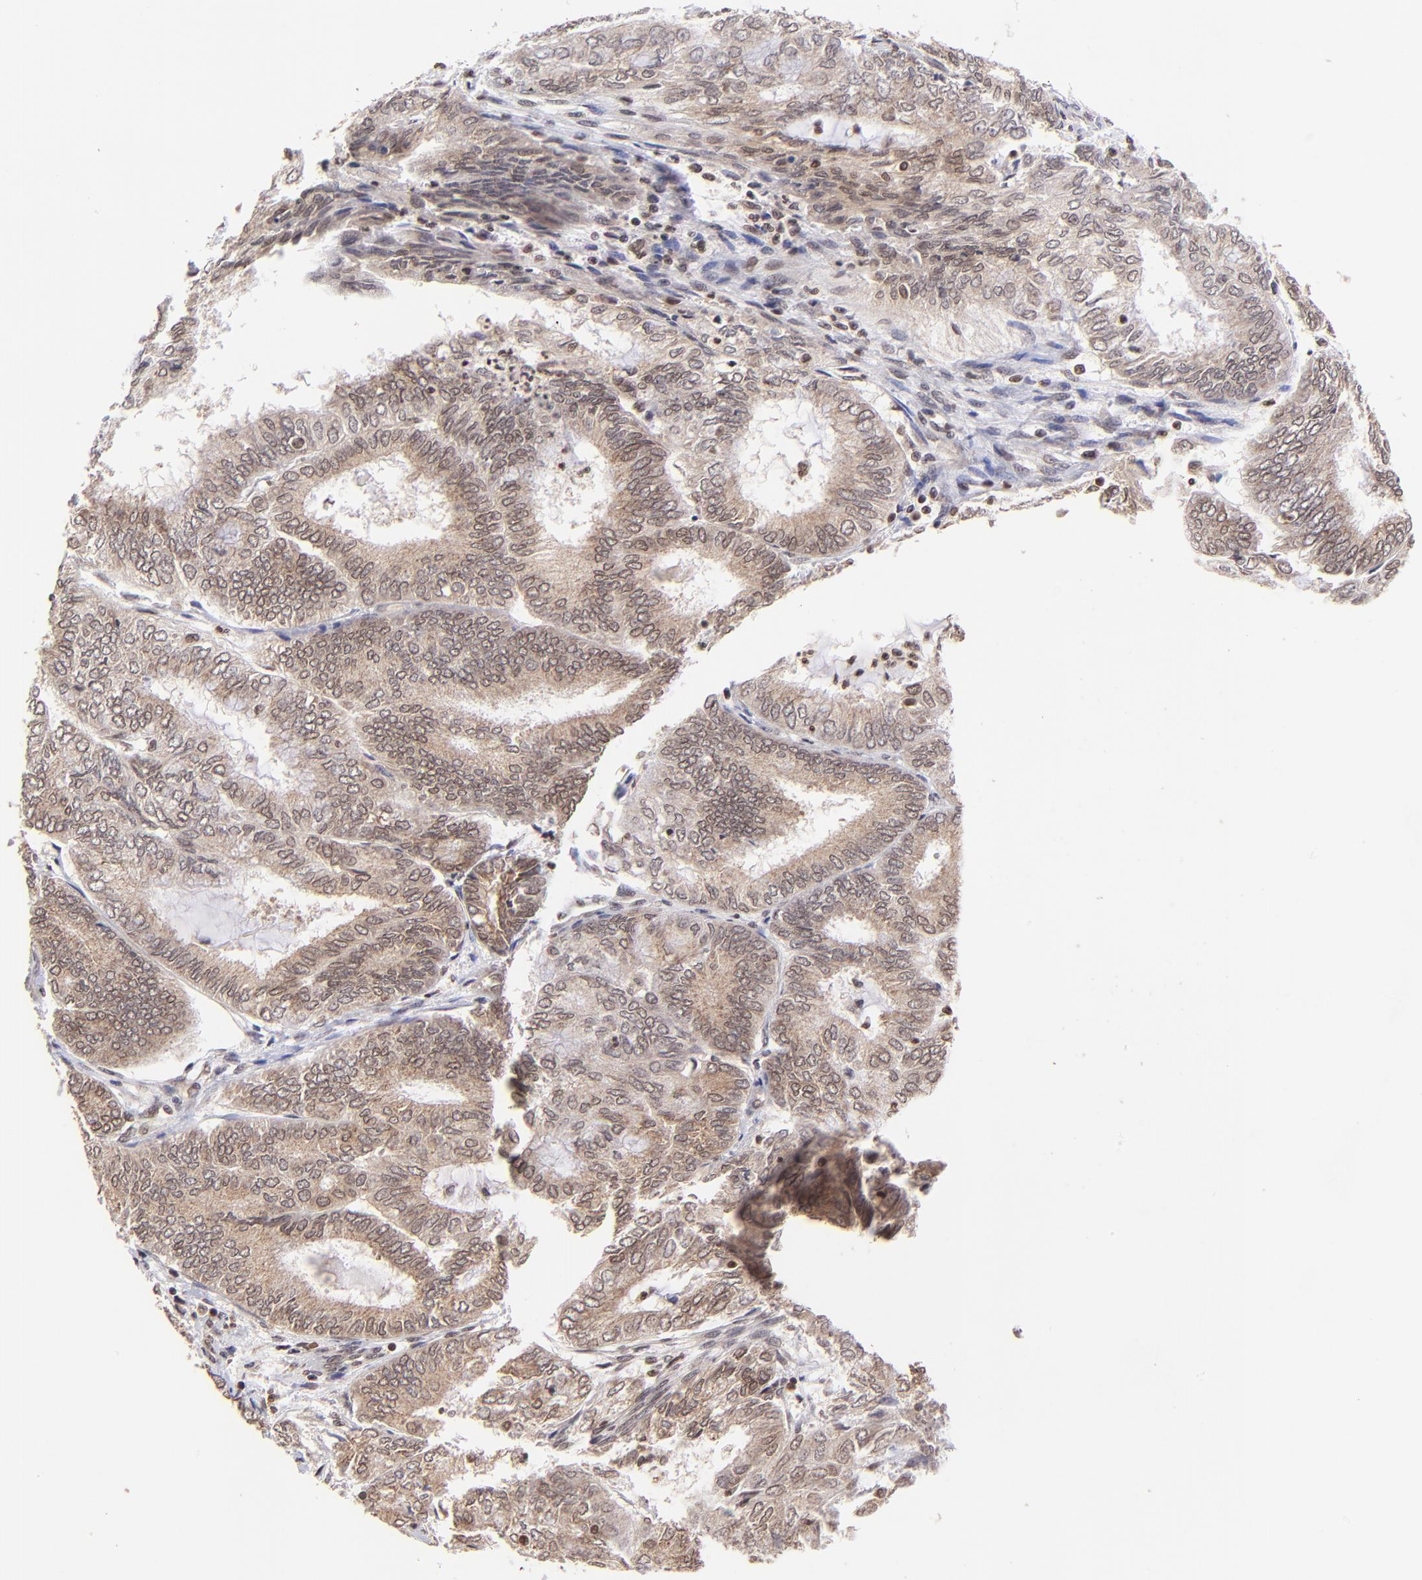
{"staining": {"intensity": "moderate", "quantity": ">75%", "location": "cytoplasmic/membranous"}, "tissue": "endometrial cancer", "cell_type": "Tumor cells", "image_type": "cancer", "snomed": [{"axis": "morphology", "description": "Adenocarcinoma, NOS"}, {"axis": "topography", "description": "Endometrium"}], "caption": "This histopathology image exhibits immunohistochemistry staining of human endometrial cancer (adenocarcinoma), with medium moderate cytoplasmic/membranous expression in approximately >75% of tumor cells.", "gene": "WDR25", "patient": {"sex": "female", "age": 59}}